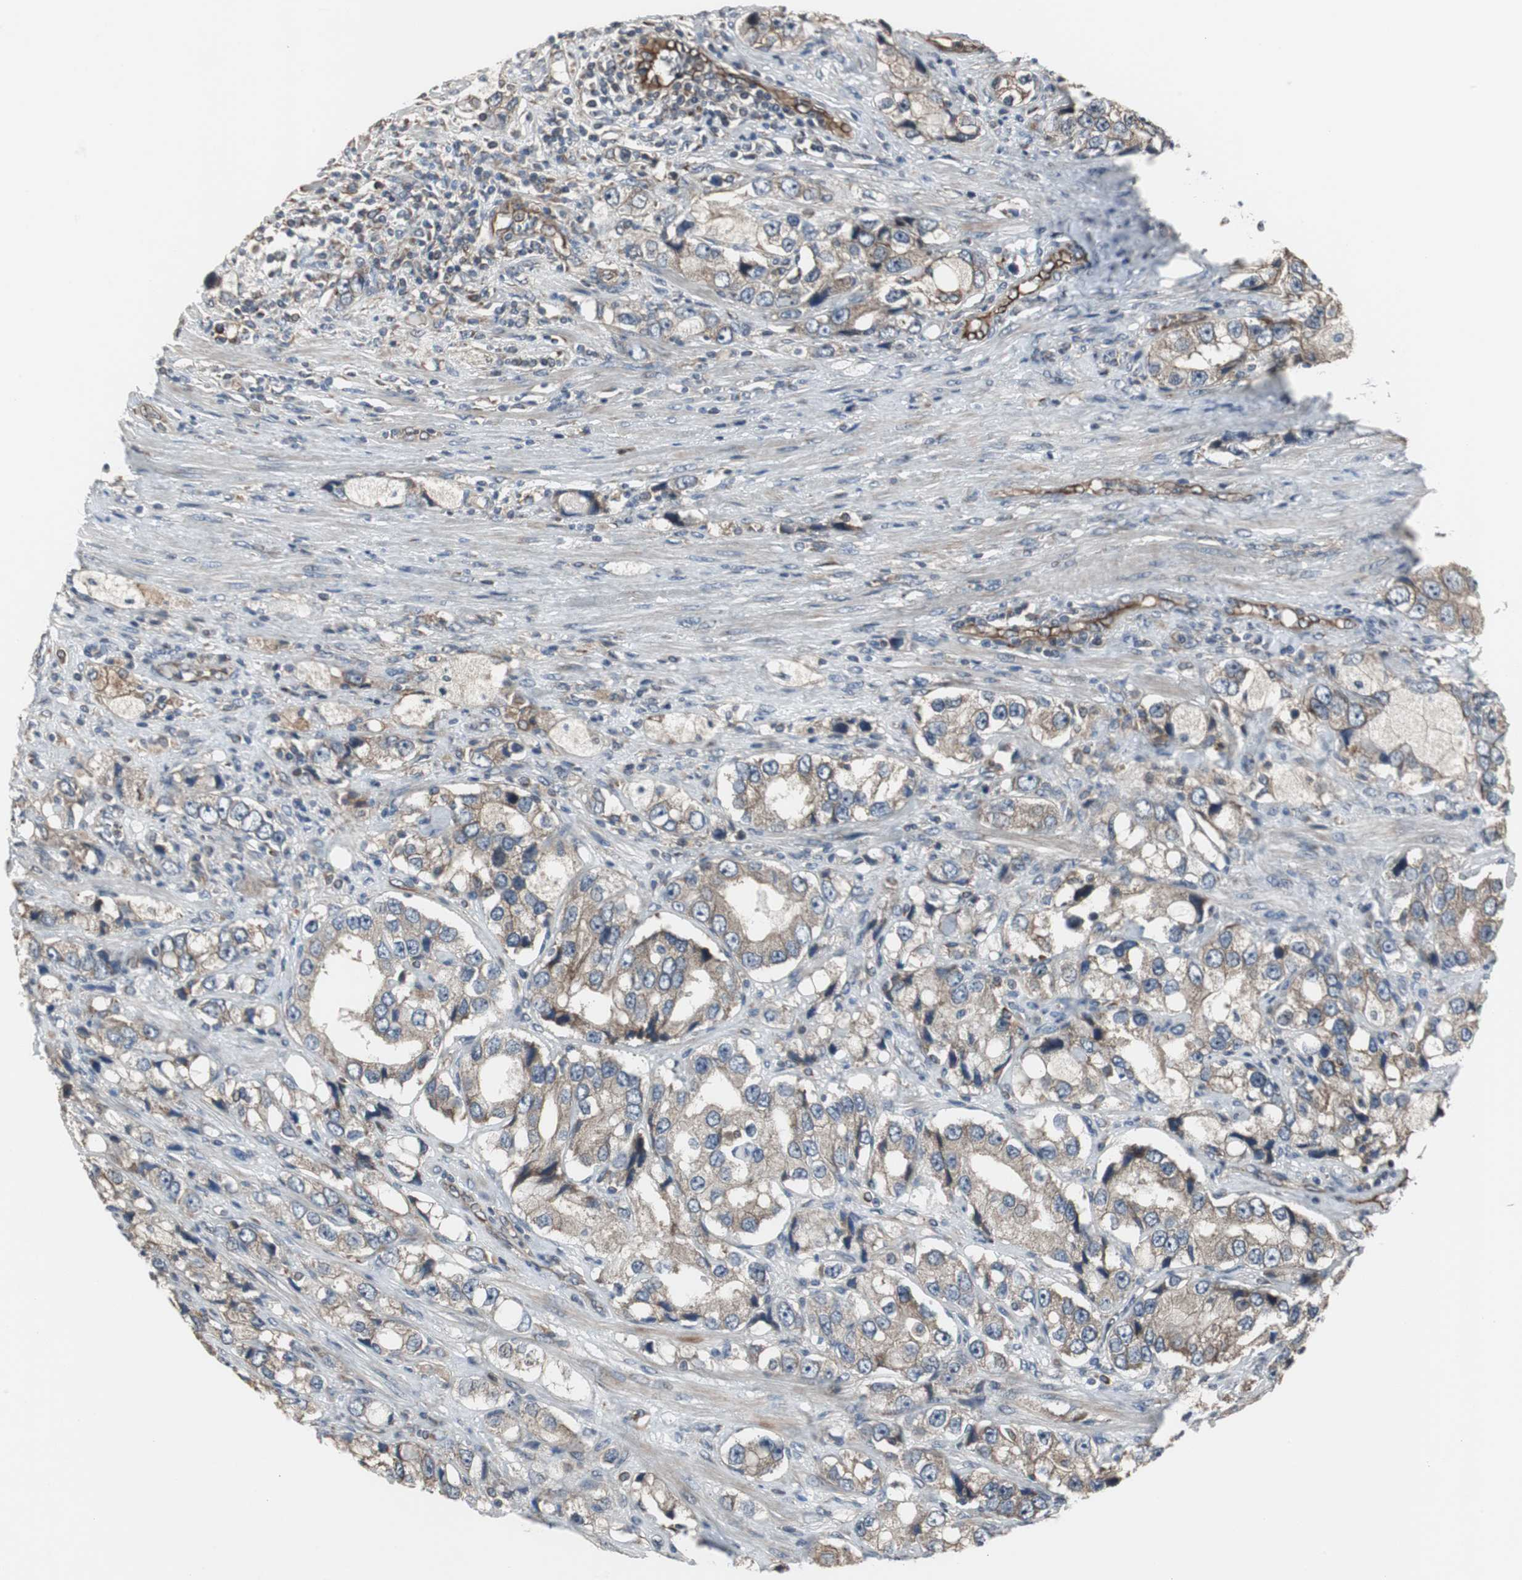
{"staining": {"intensity": "weak", "quantity": ">75%", "location": "cytoplasmic/membranous"}, "tissue": "prostate cancer", "cell_type": "Tumor cells", "image_type": "cancer", "snomed": [{"axis": "morphology", "description": "Adenocarcinoma, High grade"}, {"axis": "topography", "description": "Prostate"}], "caption": "Adenocarcinoma (high-grade) (prostate) tissue displays weak cytoplasmic/membranous positivity in about >75% of tumor cells, visualized by immunohistochemistry.", "gene": "CHP1", "patient": {"sex": "male", "age": 63}}